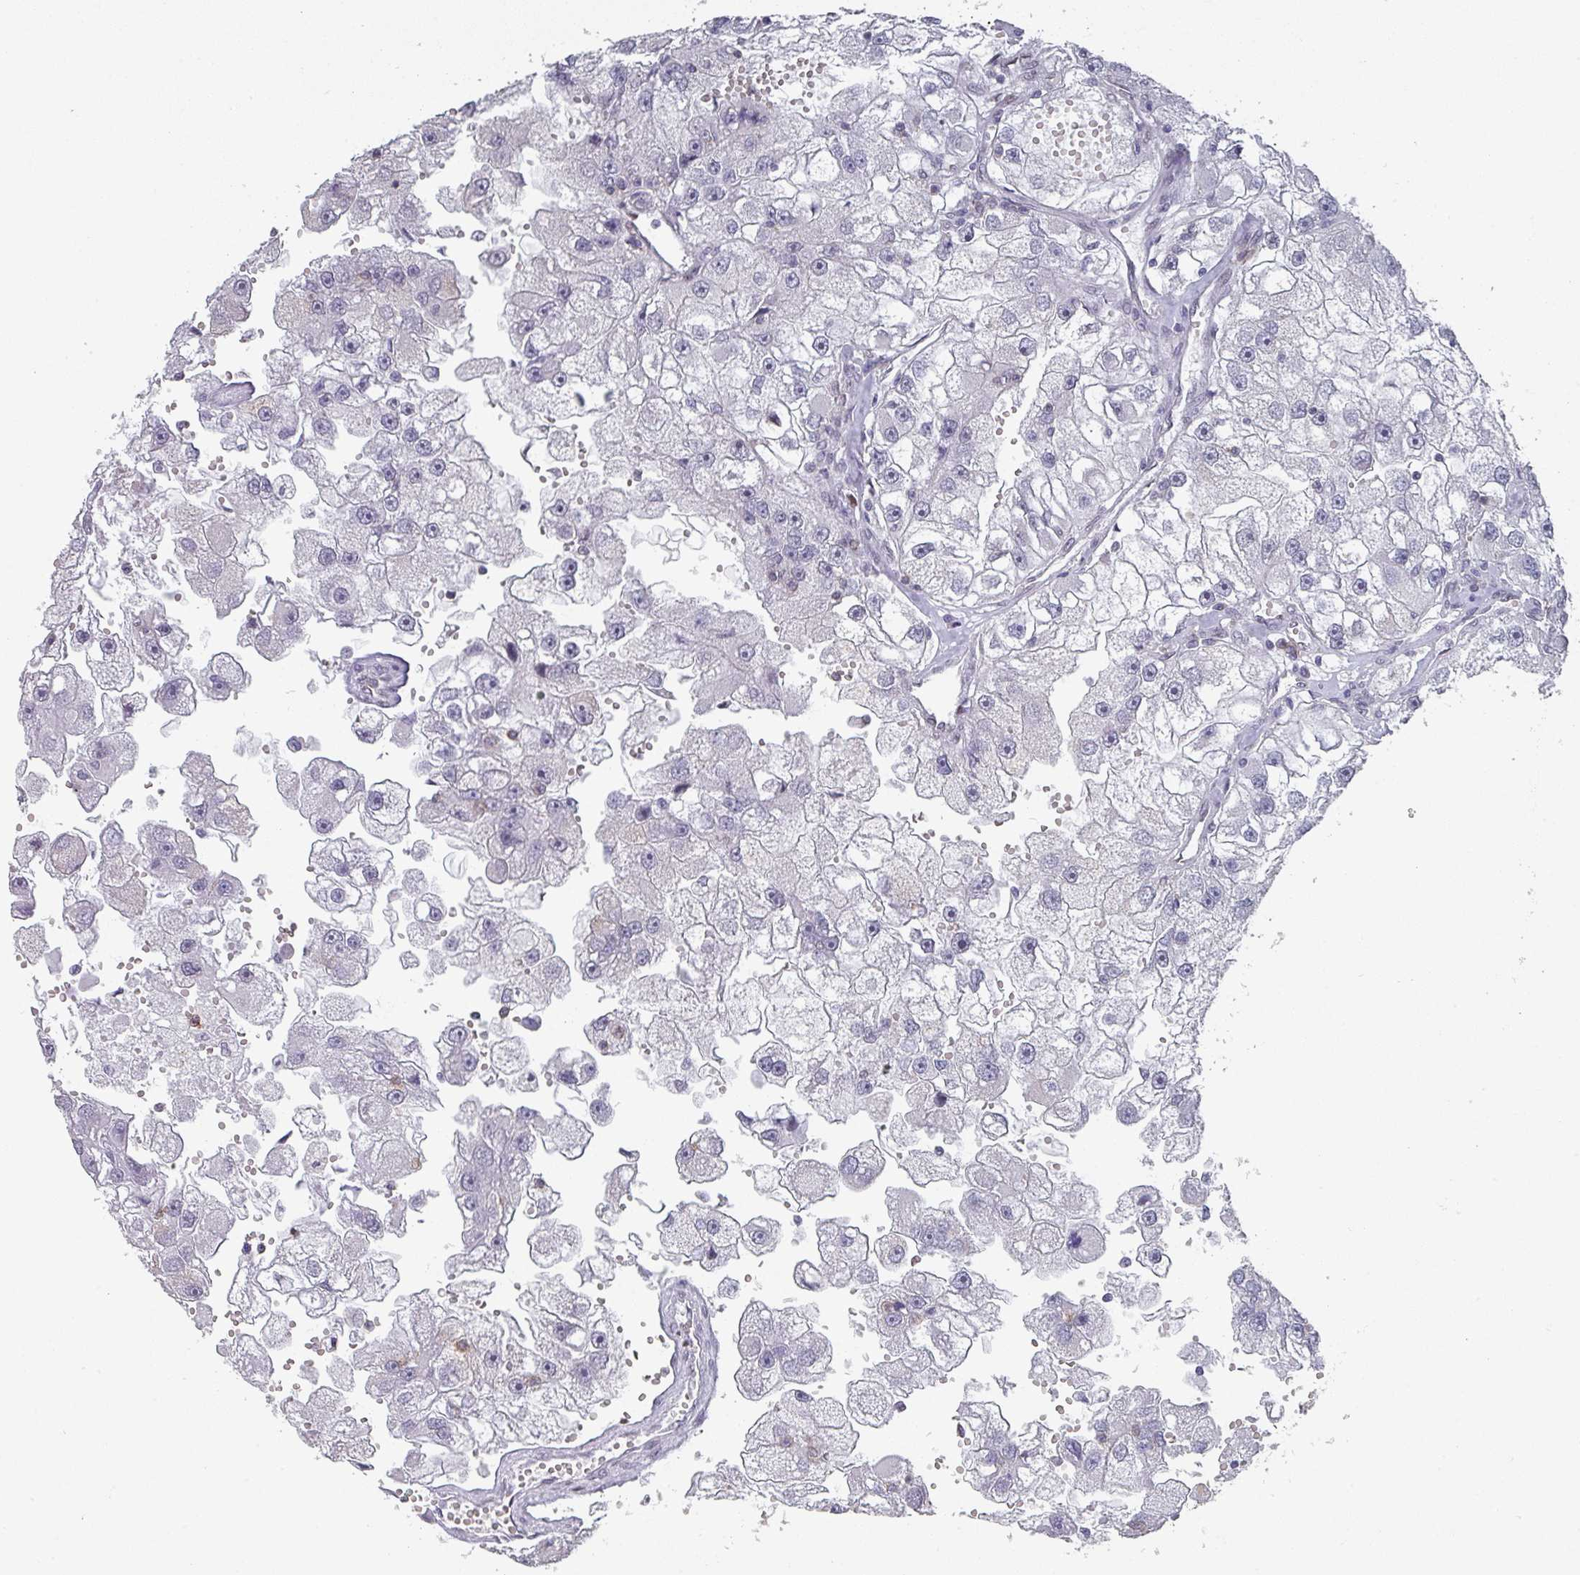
{"staining": {"intensity": "negative", "quantity": "none", "location": "none"}, "tissue": "renal cancer", "cell_type": "Tumor cells", "image_type": "cancer", "snomed": [{"axis": "morphology", "description": "Adenocarcinoma, NOS"}, {"axis": "topography", "description": "Kidney"}], "caption": "Tumor cells show no significant protein positivity in renal cancer (adenocarcinoma).", "gene": "RASAL3", "patient": {"sex": "male", "age": 63}}